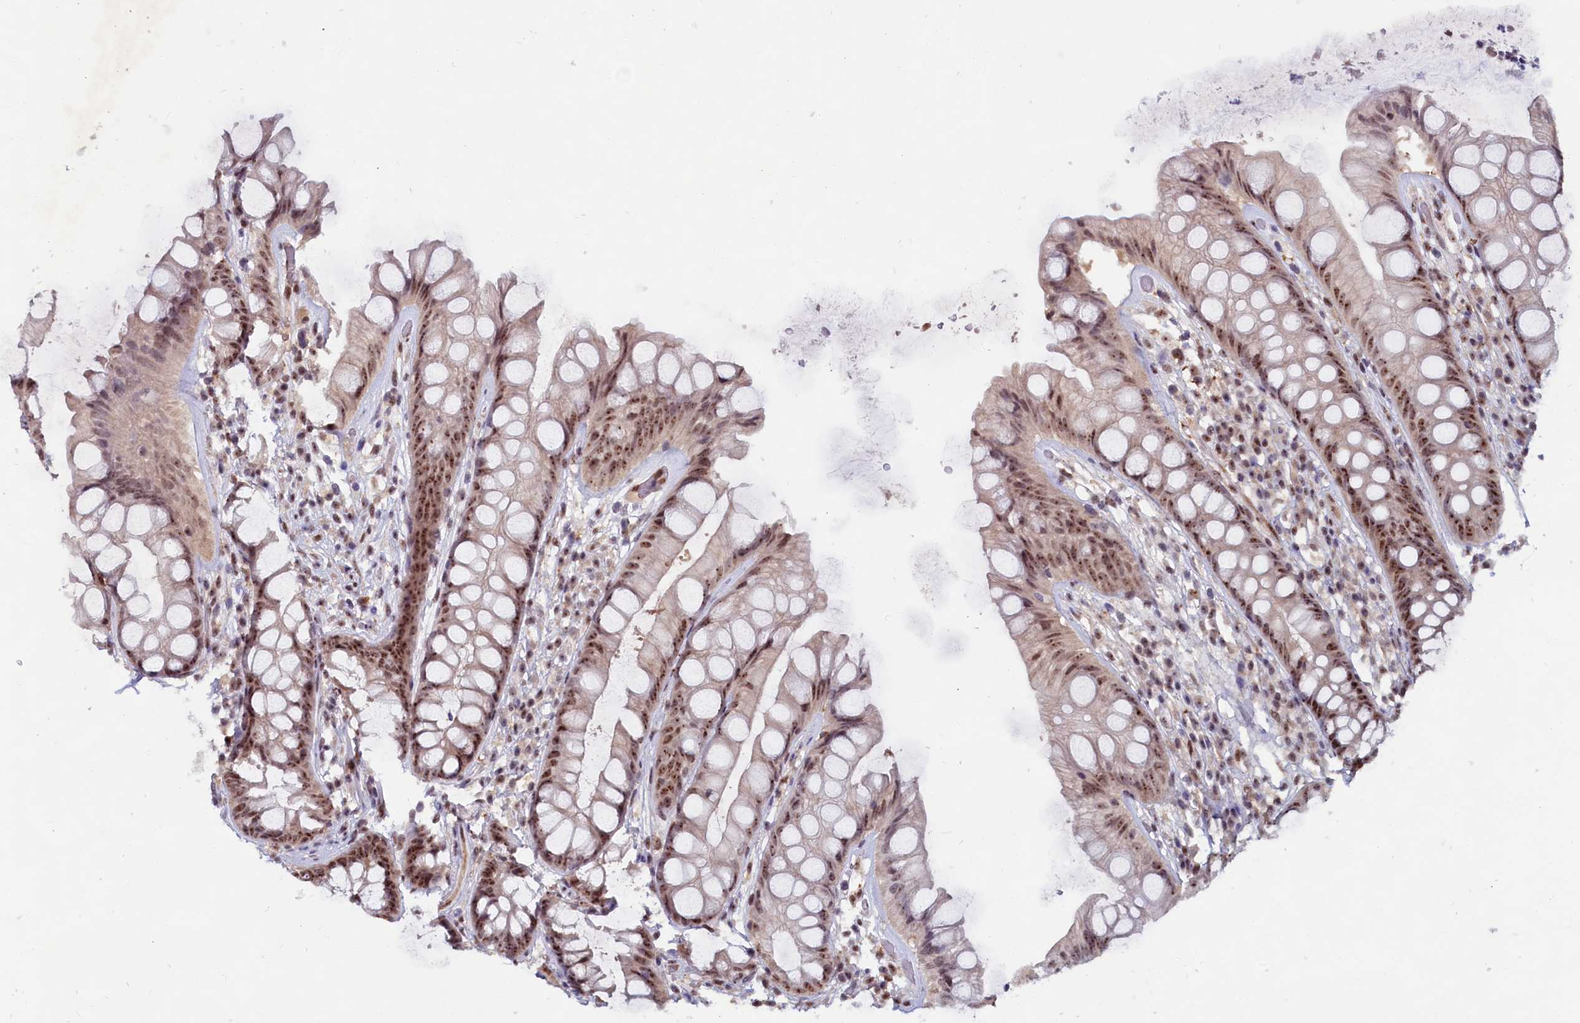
{"staining": {"intensity": "moderate", "quantity": "25%-75%", "location": "nuclear"}, "tissue": "rectum", "cell_type": "Glandular cells", "image_type": "normal", "snomed": [{"axis": "morphology", "description": "Normal tissue, NOS"}, {"axis": "topography", "description": "Rectum"}], "caption": "DAB immunohistochemical staining of benign human rectum shows moderate nuclear protein expression in about 25%-75% of glandular cells.", "gene": "C1D", "patient": {"sex": "male", "age": 74}}